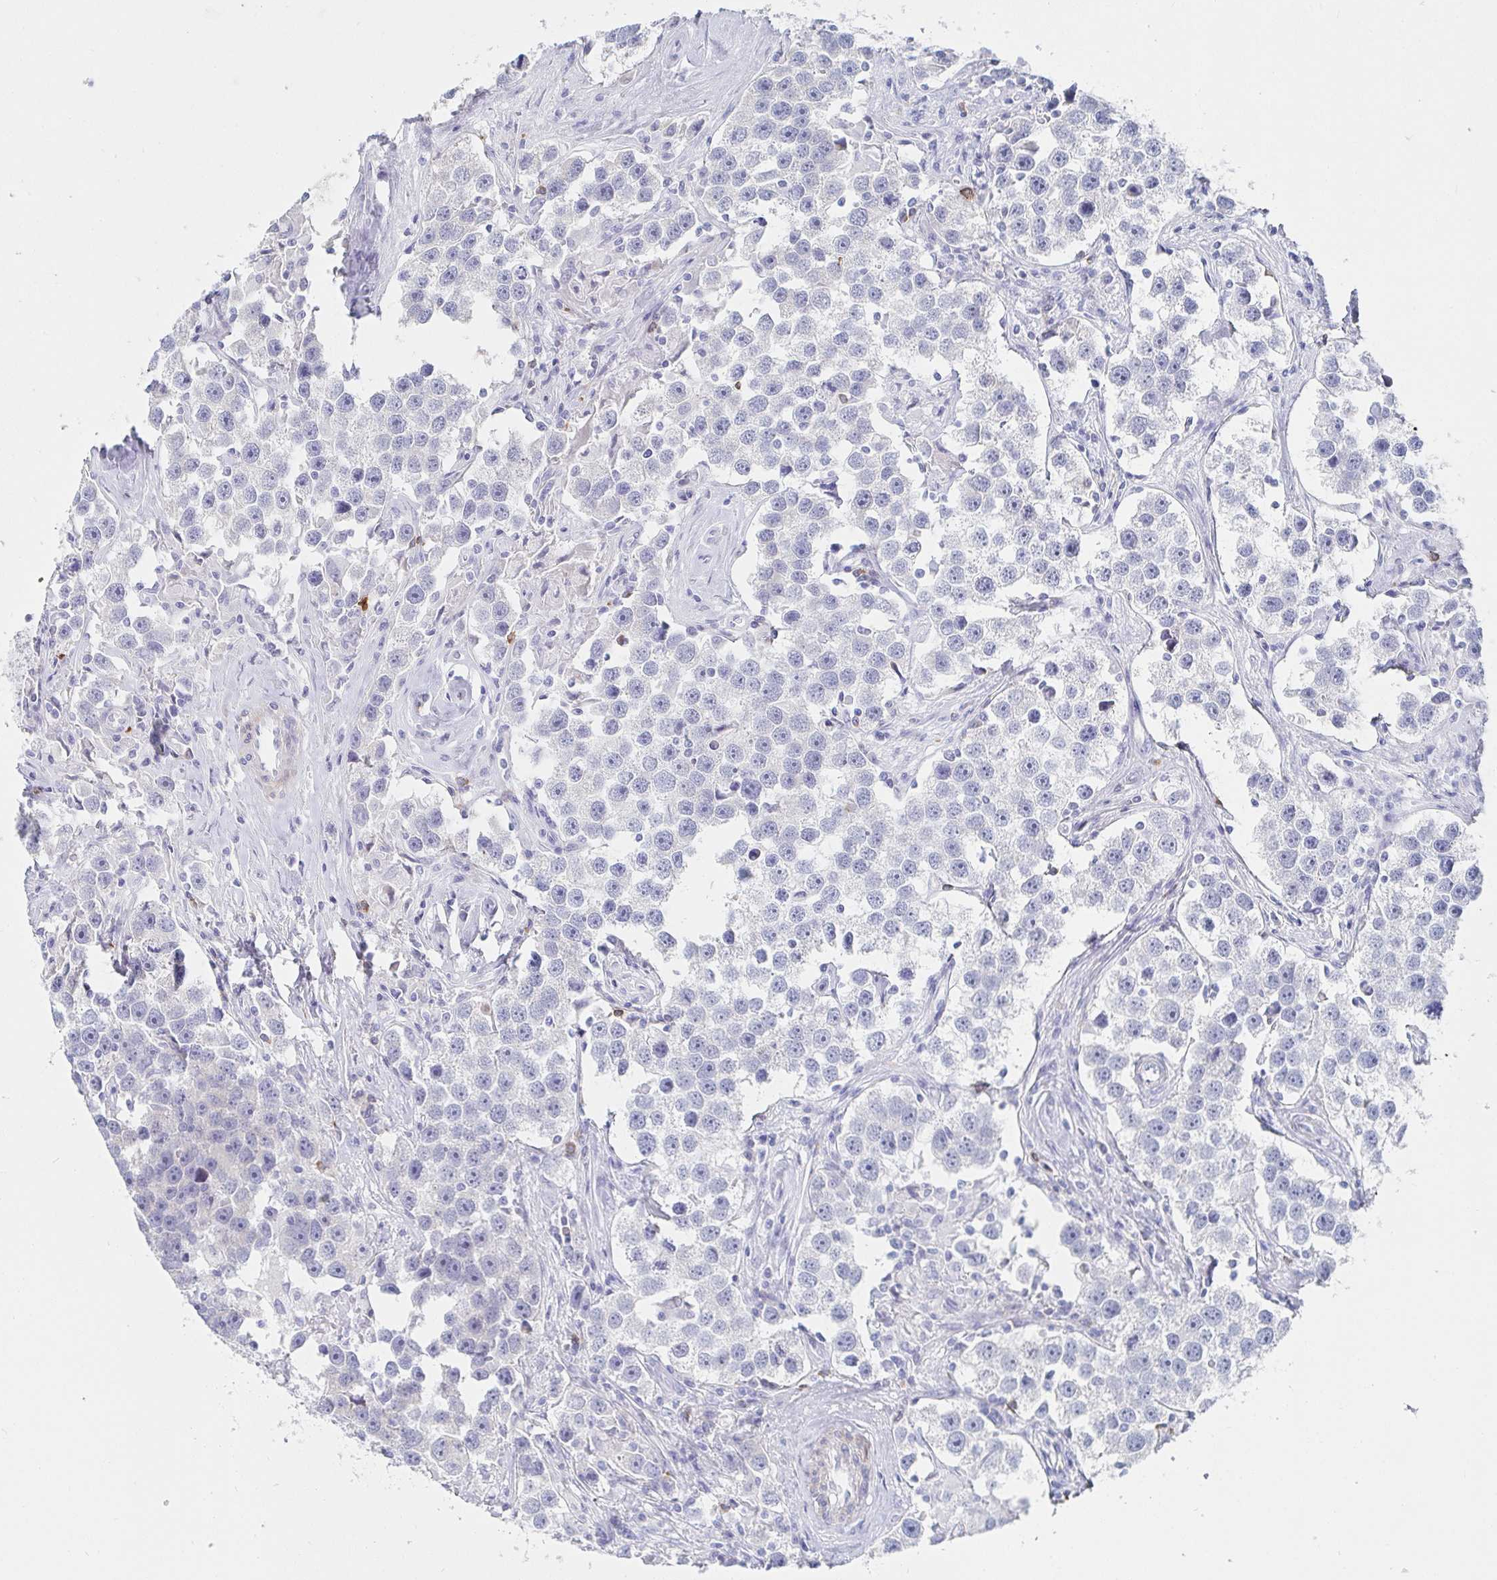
{"staining": {"intensity": "negative", "quantity": "none", "location": "none"}, "tissue": "testis cancer", "cell_type": "Tumor cells", "image_type": "cancer", "snomed": [{"axis": "morphology", "description": "Seminoma, NOS"}, {"axis": "topography", "description": "Testis"}], "caption": "Testis cancer was stained to show a protein in brown. There is no significant expression in tumor cells.", "gene": "PACSIN1", "patient": {"sex": "male", "age": 49}}